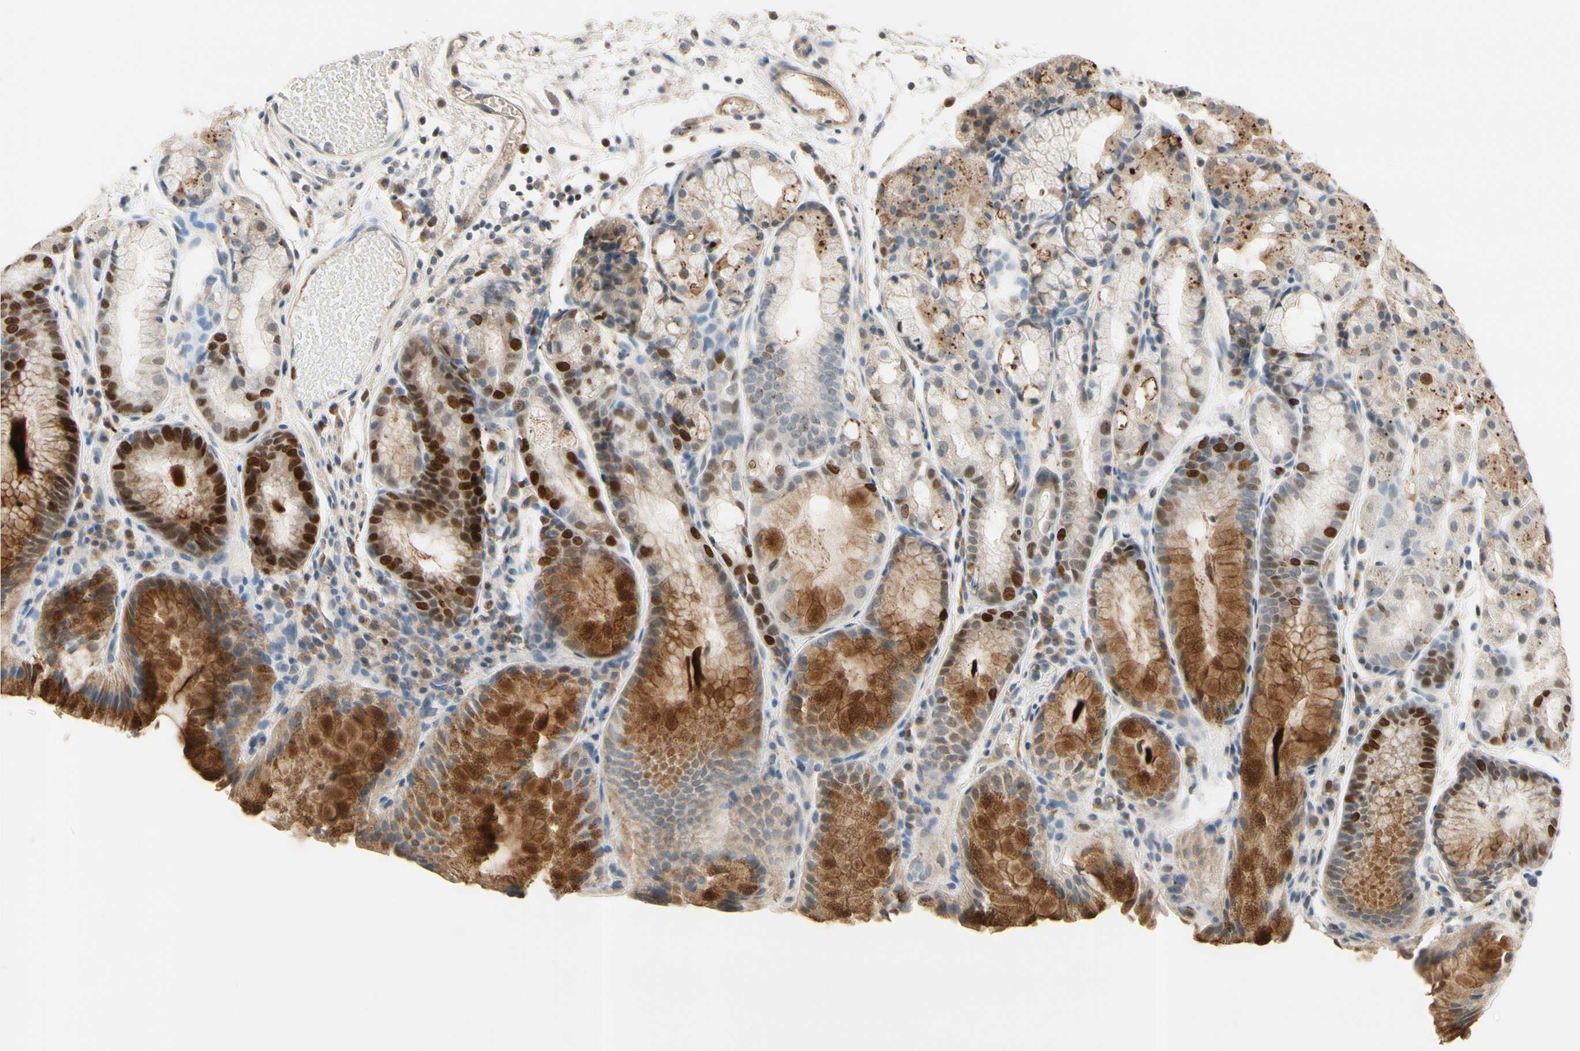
{"staining": {"intensity": "strong", "quantity": "25%-75%", "location": "cytoplasmic/membranous,nuclear"}, "tissue": "stomach", "cell_type": "Glandular cells", "image_type": "normal", "snomed": [{"axis": "morphology", "description": "Normal tissue, NOS"}, {"axis": "topography", "description": "Stomach, upper"}], "caption": "Glandular cells demonstrate high levels of strong cytoplasmic/membranous,nuclear staining in approximately 25%-75% of cells in benign human stomach. (Brightfield microscopy of DAB IHC at high magnification).", "gene": "ZKSCAN3", "patient": {"sex": "male", "age": 72}}